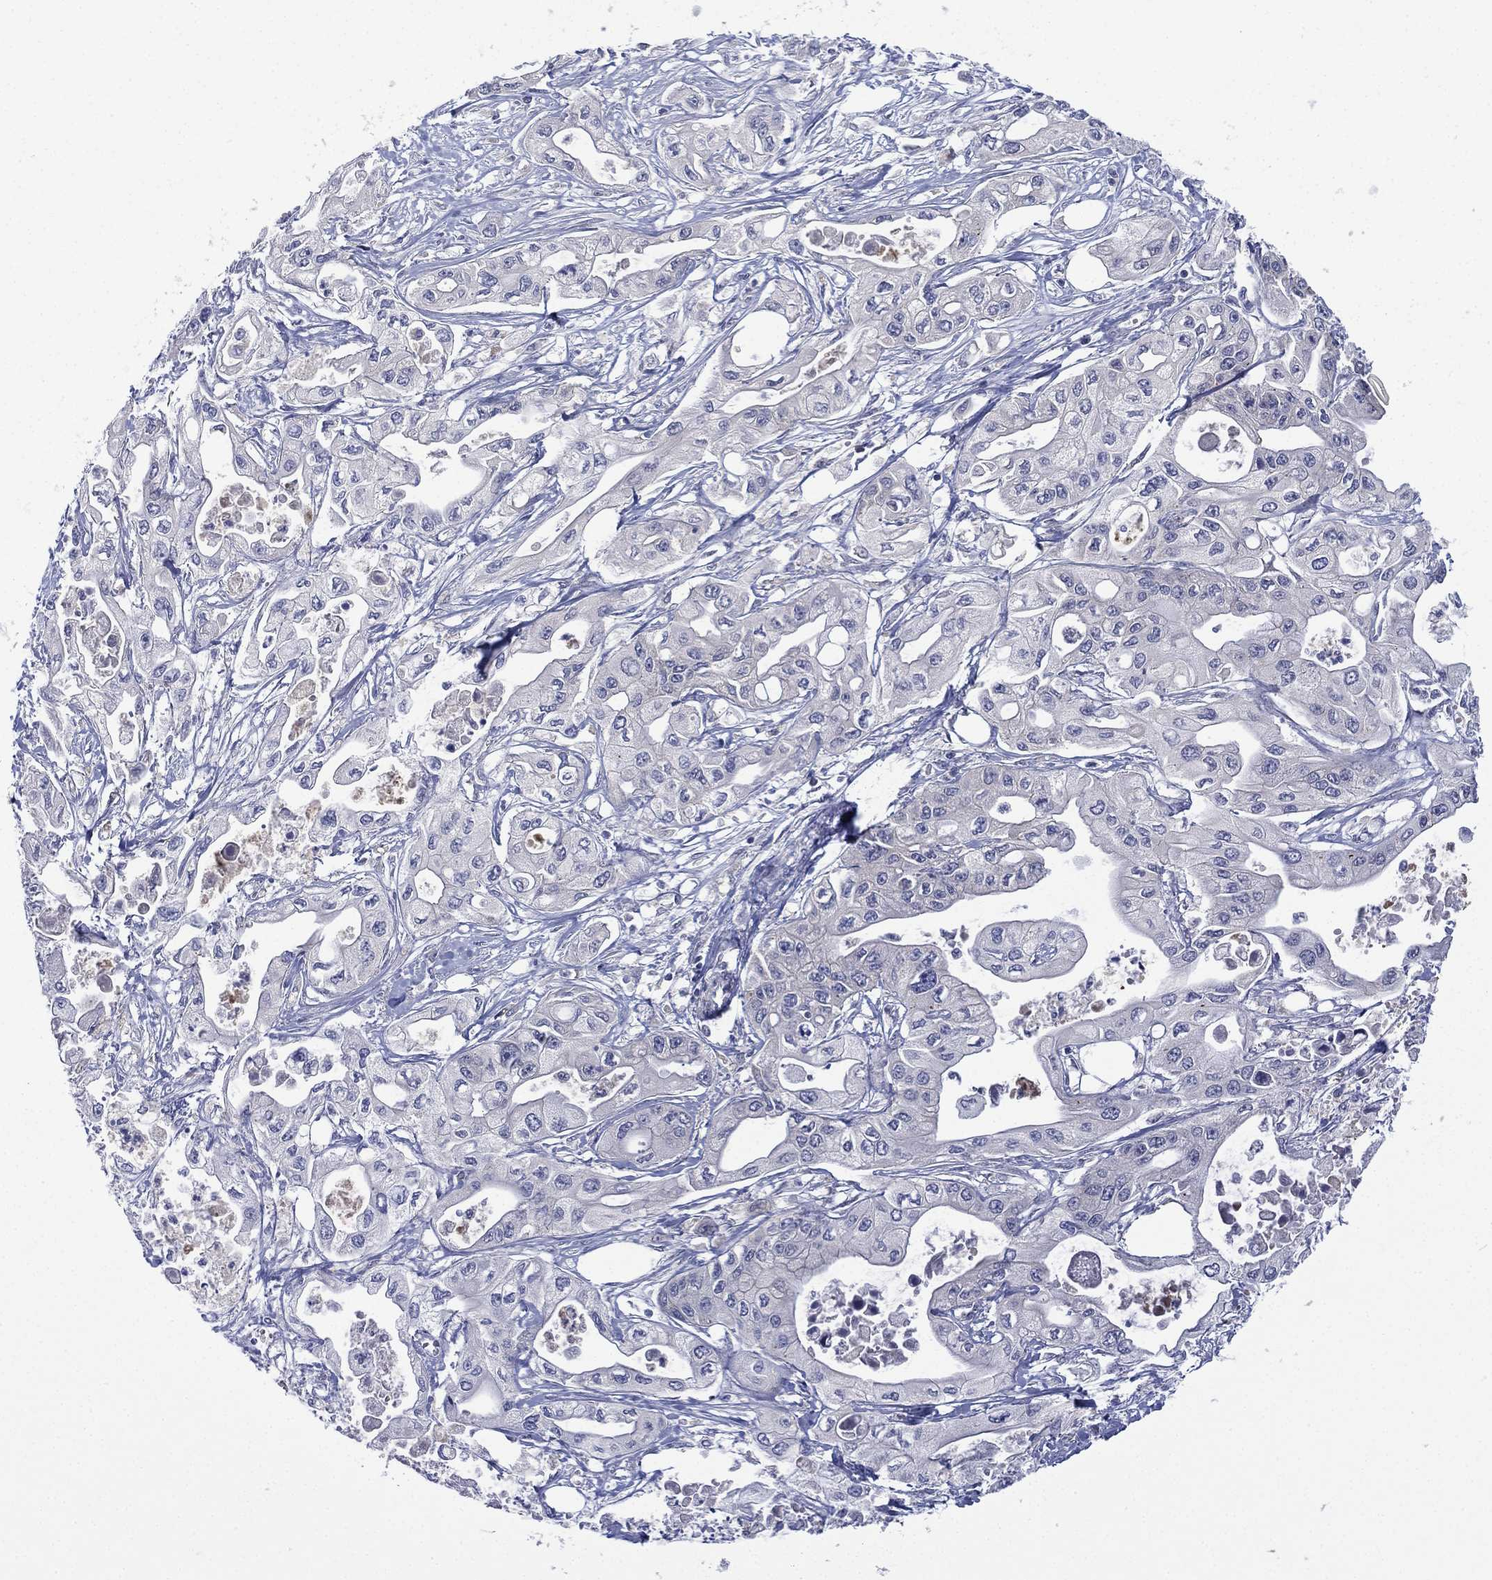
{"staining": {"intensity": "negative", "quantity": "none", "location": "none"}, "tissue": "pancreatic cancer", "cell_type": "Tumor cells", "image_type": "cancer", "snomed": [{"axis": "morphology", "description": "Adenocarcinoma, NOS"}, {"axis": "topography", "description": "Pancreas"}], "caption": "Micrograph shows no protein positivity in tumor cells of pancreatic cancer (adenocarcinoma) tissue.", "gene": "MPP7", "patient": {"sex": "male", "age": 70}}